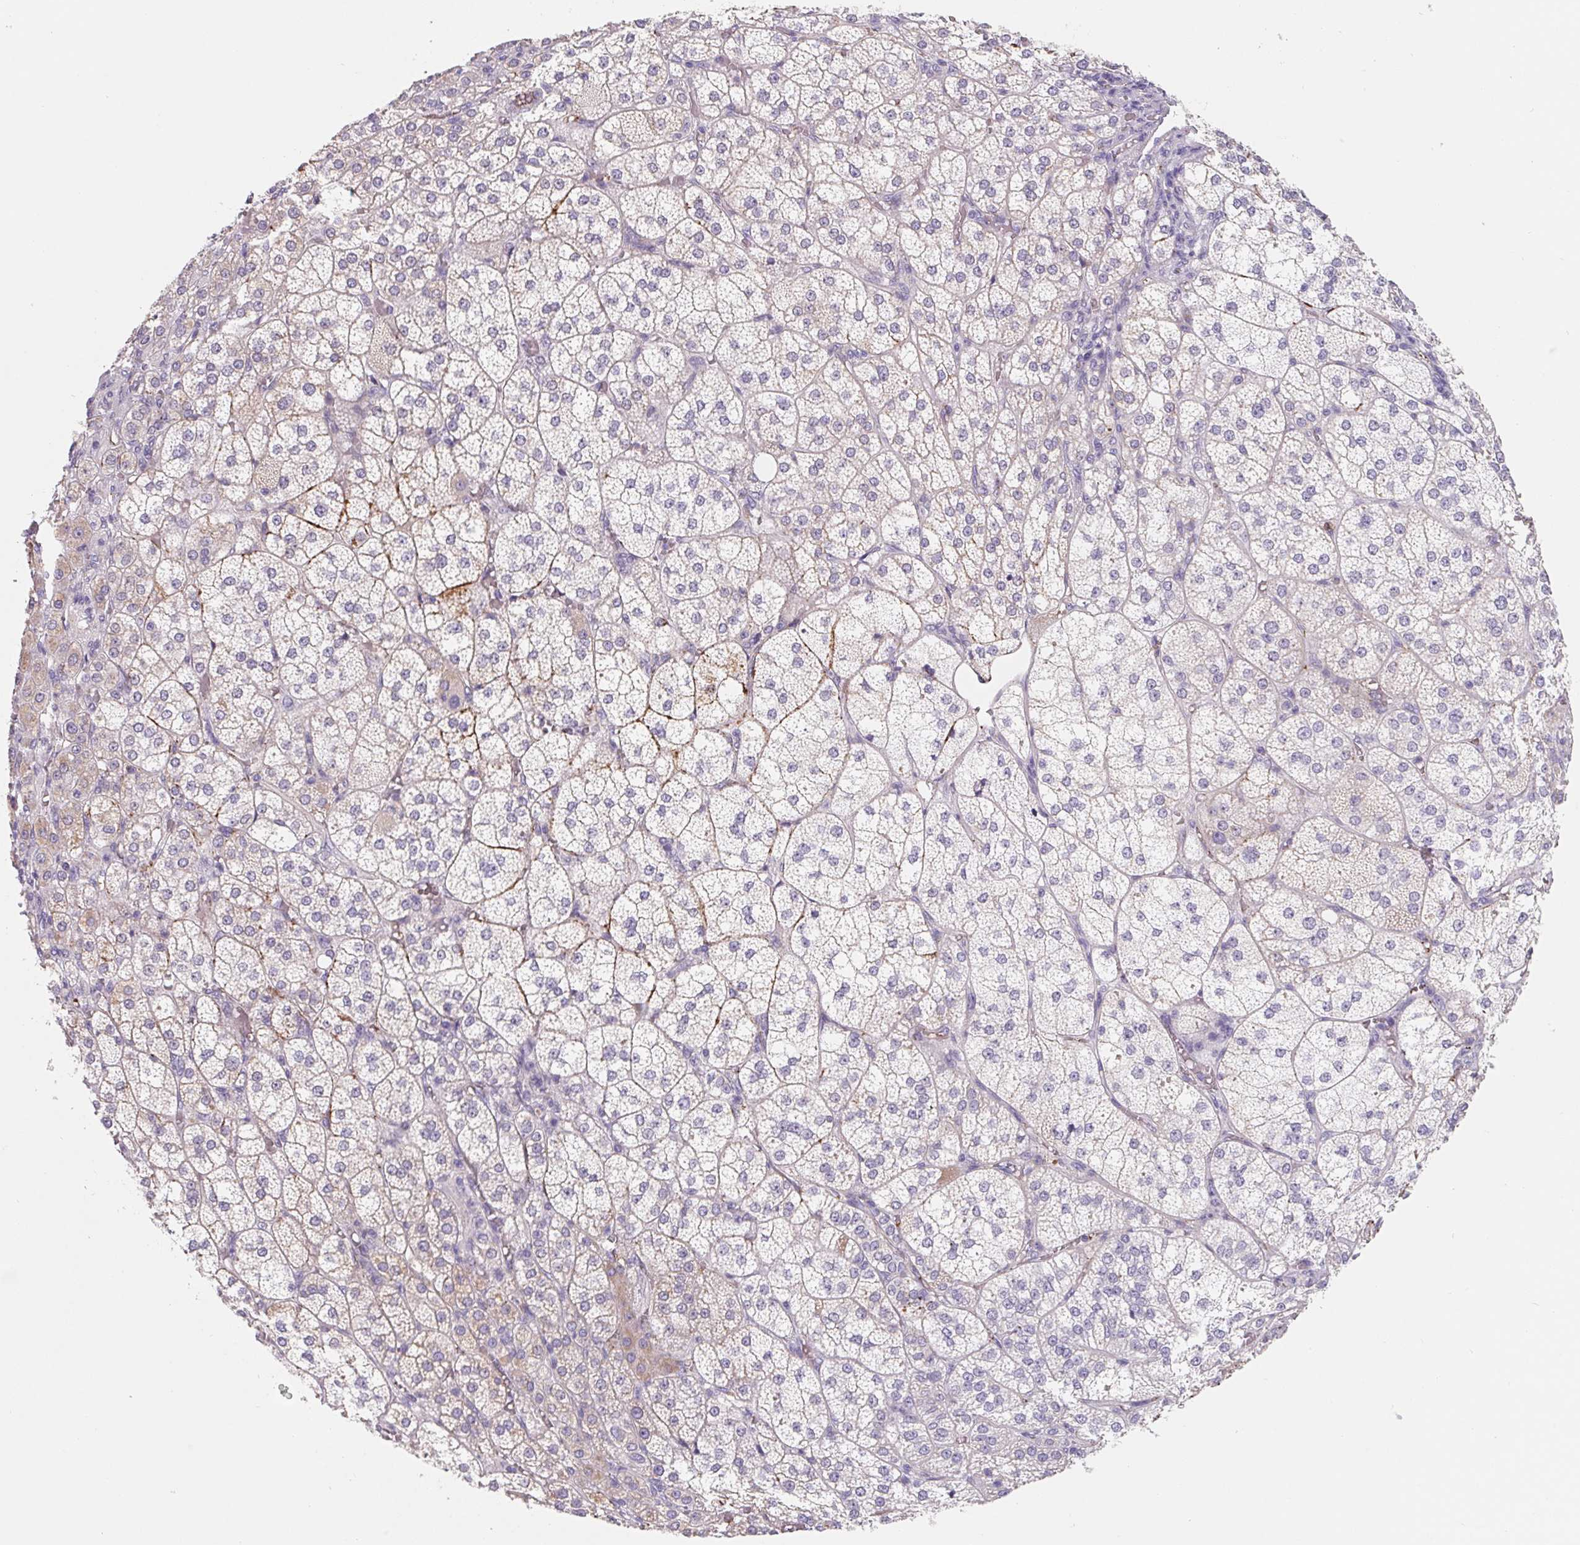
{"staining": {"intensity": "weak", "quantity": "<25%", "location": "cytoplasmic/membranous"}, "tissue": "adrenal gland", "cell_type": "Glandular cells", "image_type": "normal", "snomed": [{"axis": "morphology", "description": "Normal tissue, NOS"}, {"axis": "topography", "description": "Adrenal gland"}], "caption": "The image shows no significant positivity in glandular cells of adrenal gland.", "gene": "LPA", "patient": {"sex": "female", "age": 60}}